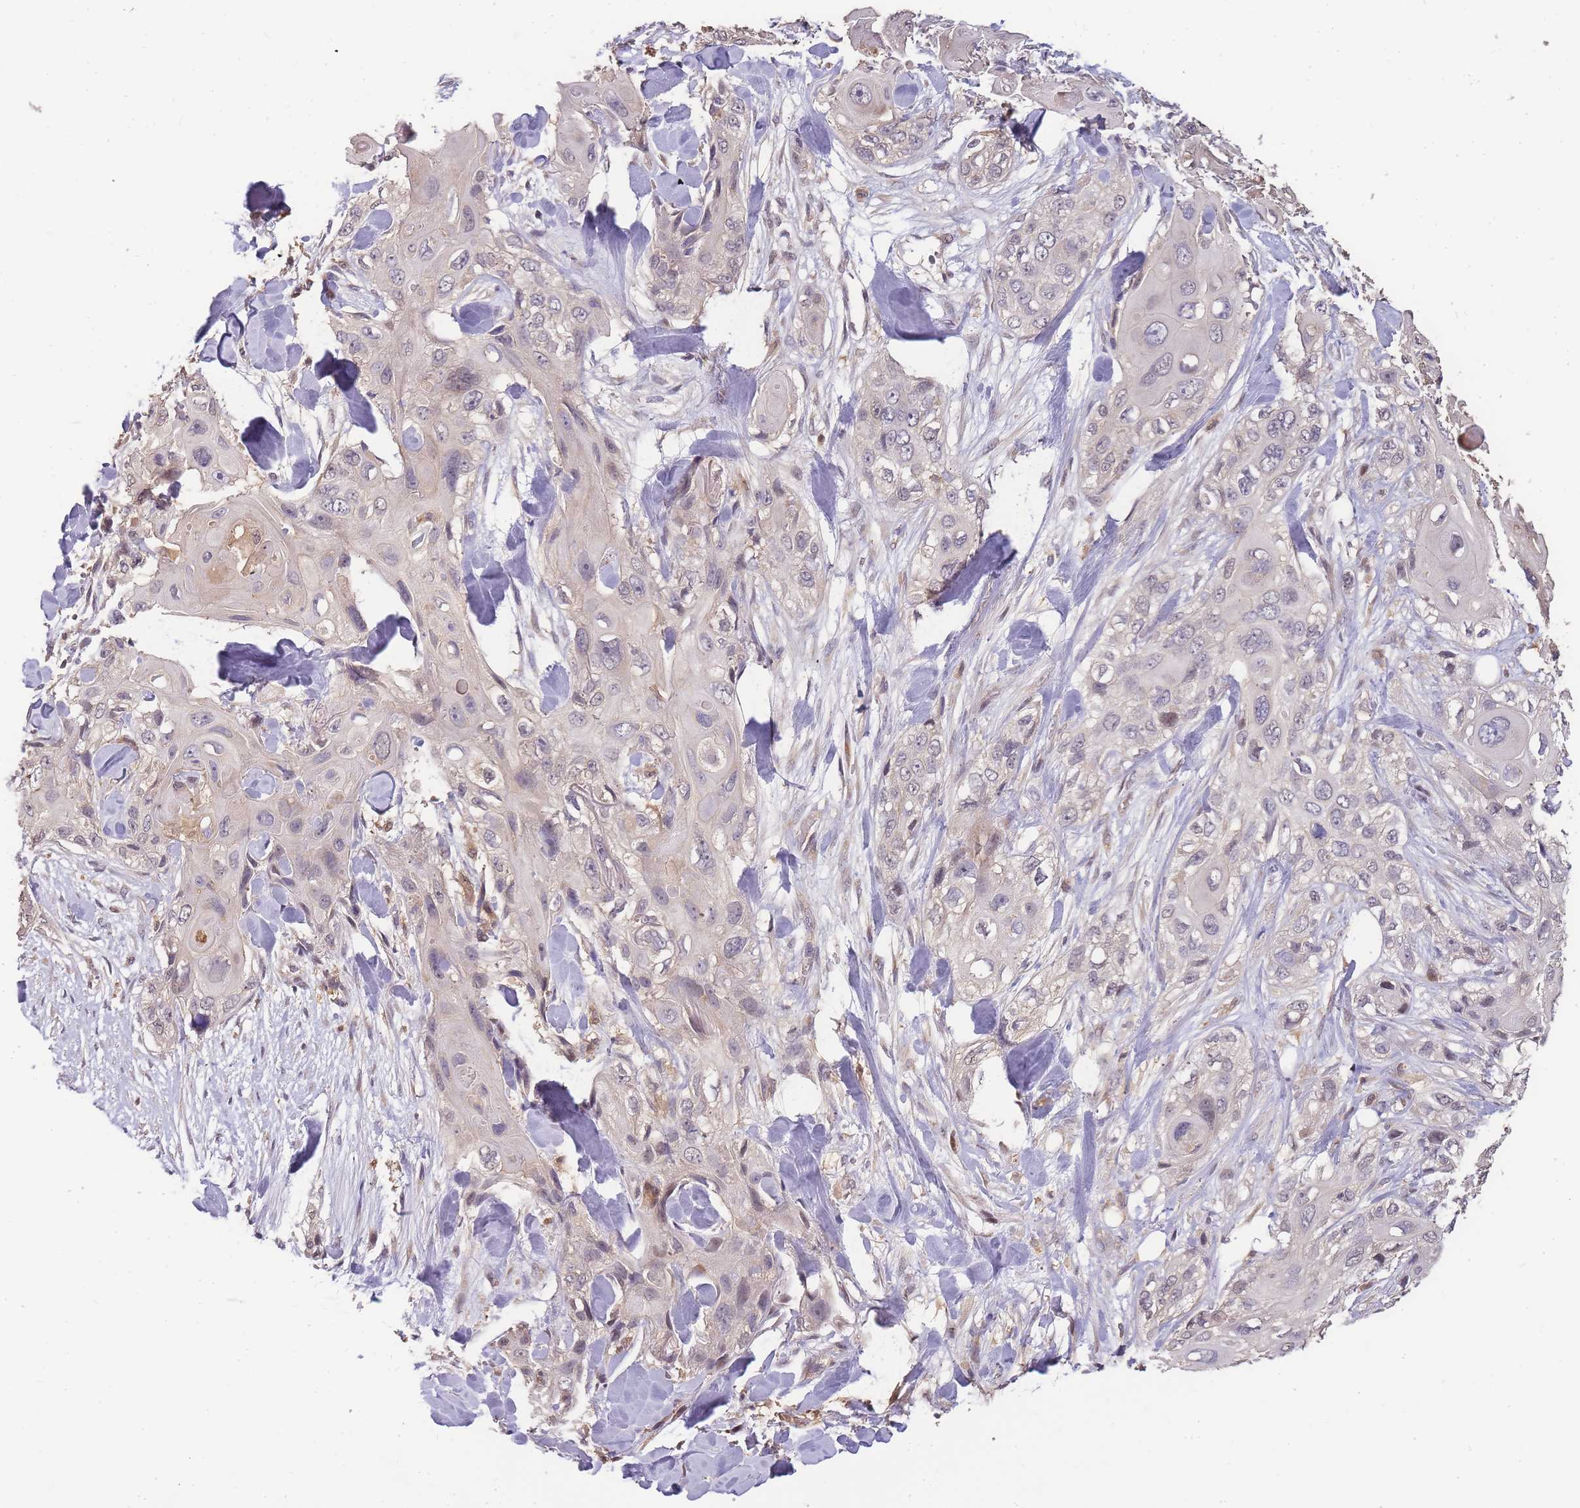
{"staining": {"intensity": "negative", "quantity": "none", "location": "none"}, "tissue": "skin cancer", "cell_type": "Tumor cells", "image_type": "cancer", "snomed": [{"axis": "morphology", "description": "Normal tissue, NOS"}, {"axis": "morphology", "description": "Squamous cell carcinoma, NOS"}, {"axis": "topography", "description": "Skin"}], "caption": "Immunohistochemistry micrograph of neoplastic tissue: human skin cancer stained with DAB exhibits no significant protein staining in tumor cells.", "gene": "CDKN2AIPNL", "patient": {"sex": "male", "age": 72}}